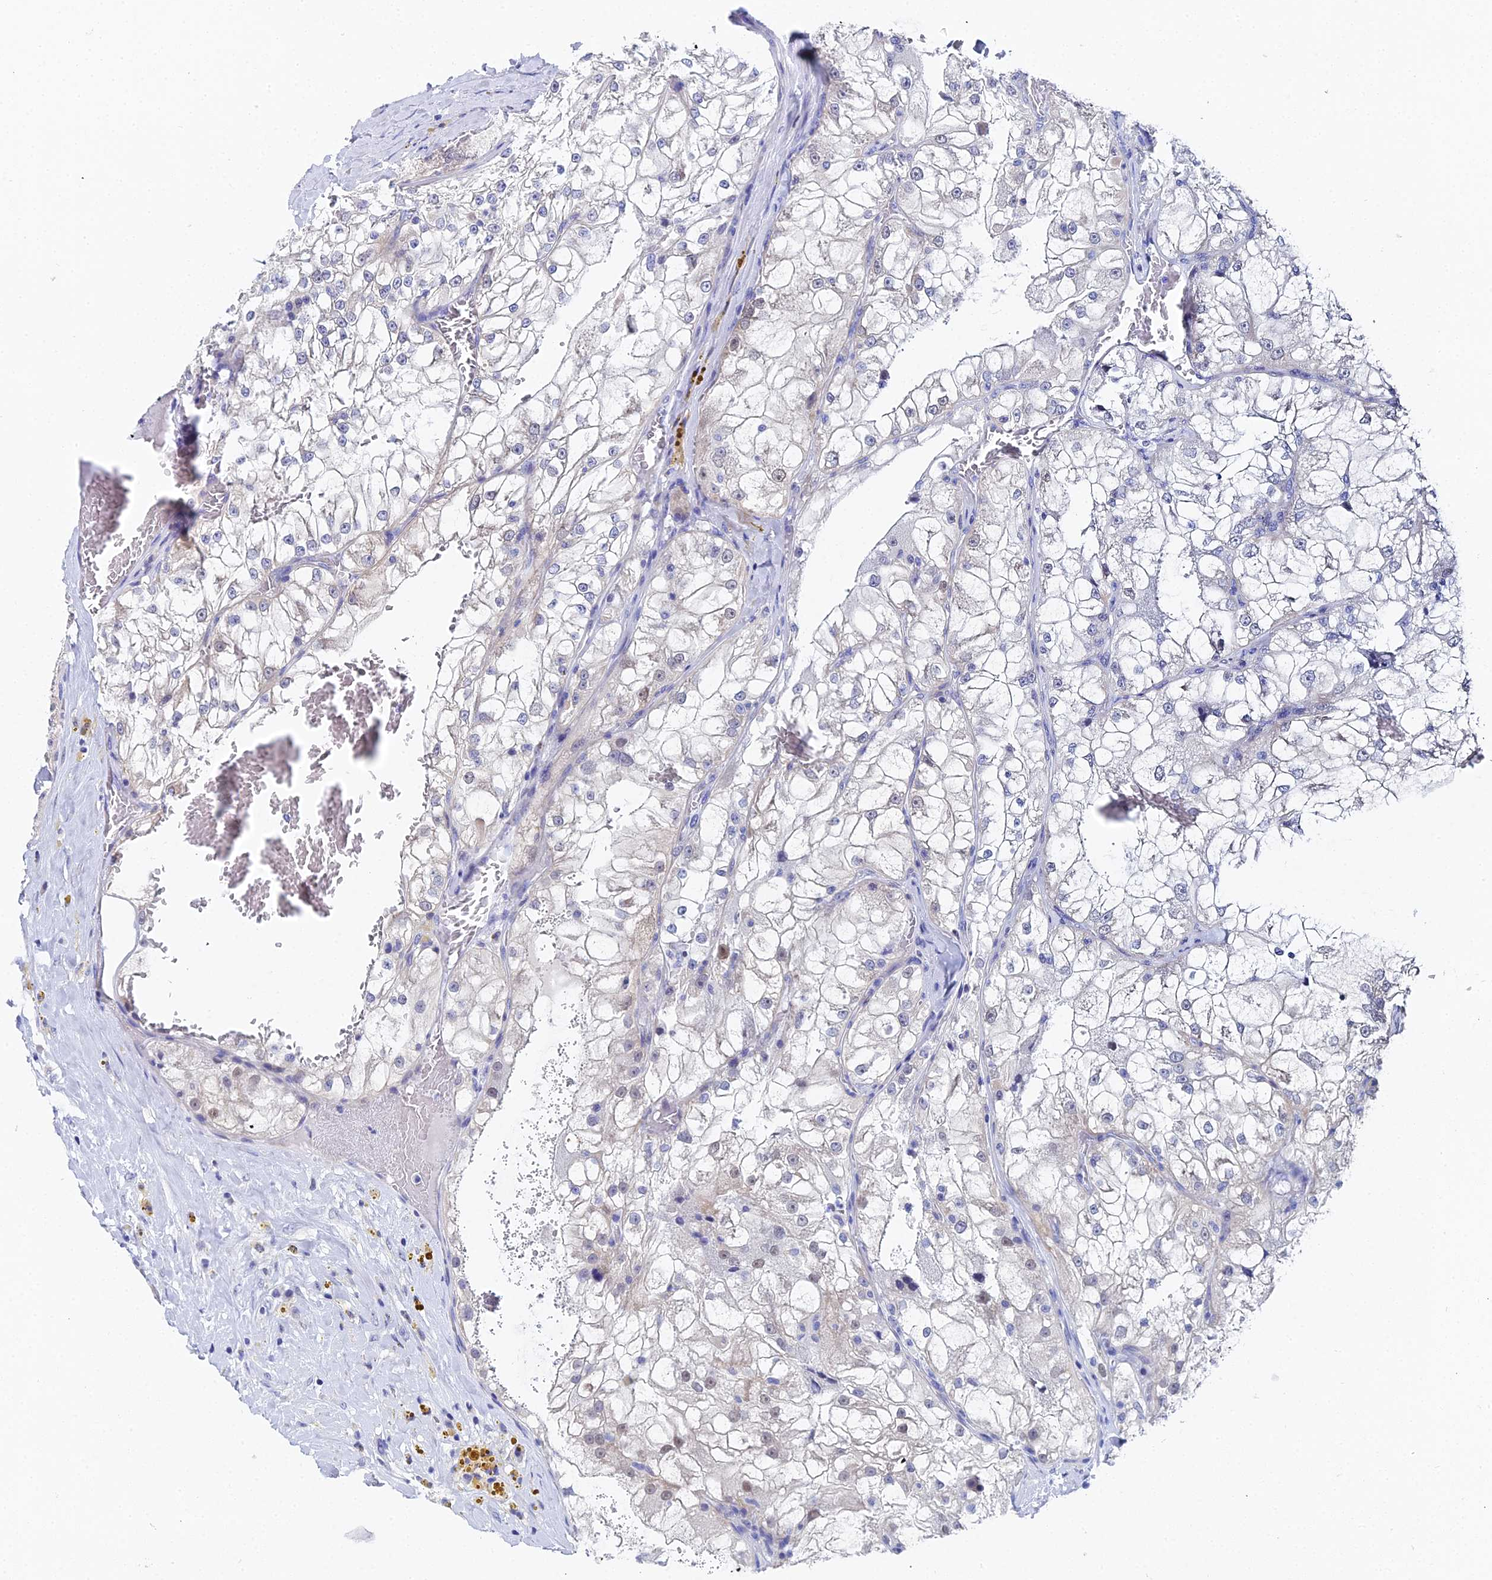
{"staining": {"intensity": "negative", "quantity": "none", "location": "none"}, "tissue": "renal cancer", "cell_type": "Tumor cells", "image_type": "cancer", "snomed": [{"axis": "morphology", "description": "Adenocarcinoma, NOS"}, {"axis": "topography", "description": "Kidney"}], "caption": "Immunohistochemical staining of renal adenocarcinoma exhibits no significant staining in tumor cells. The staining is performed using DAB (3,3'-diaminobenzidine) brown chromogen with nuclei counter-stained in using hematoxylin.", "gene": "OCM", "patient": {"sex": "female", "age": 72}}